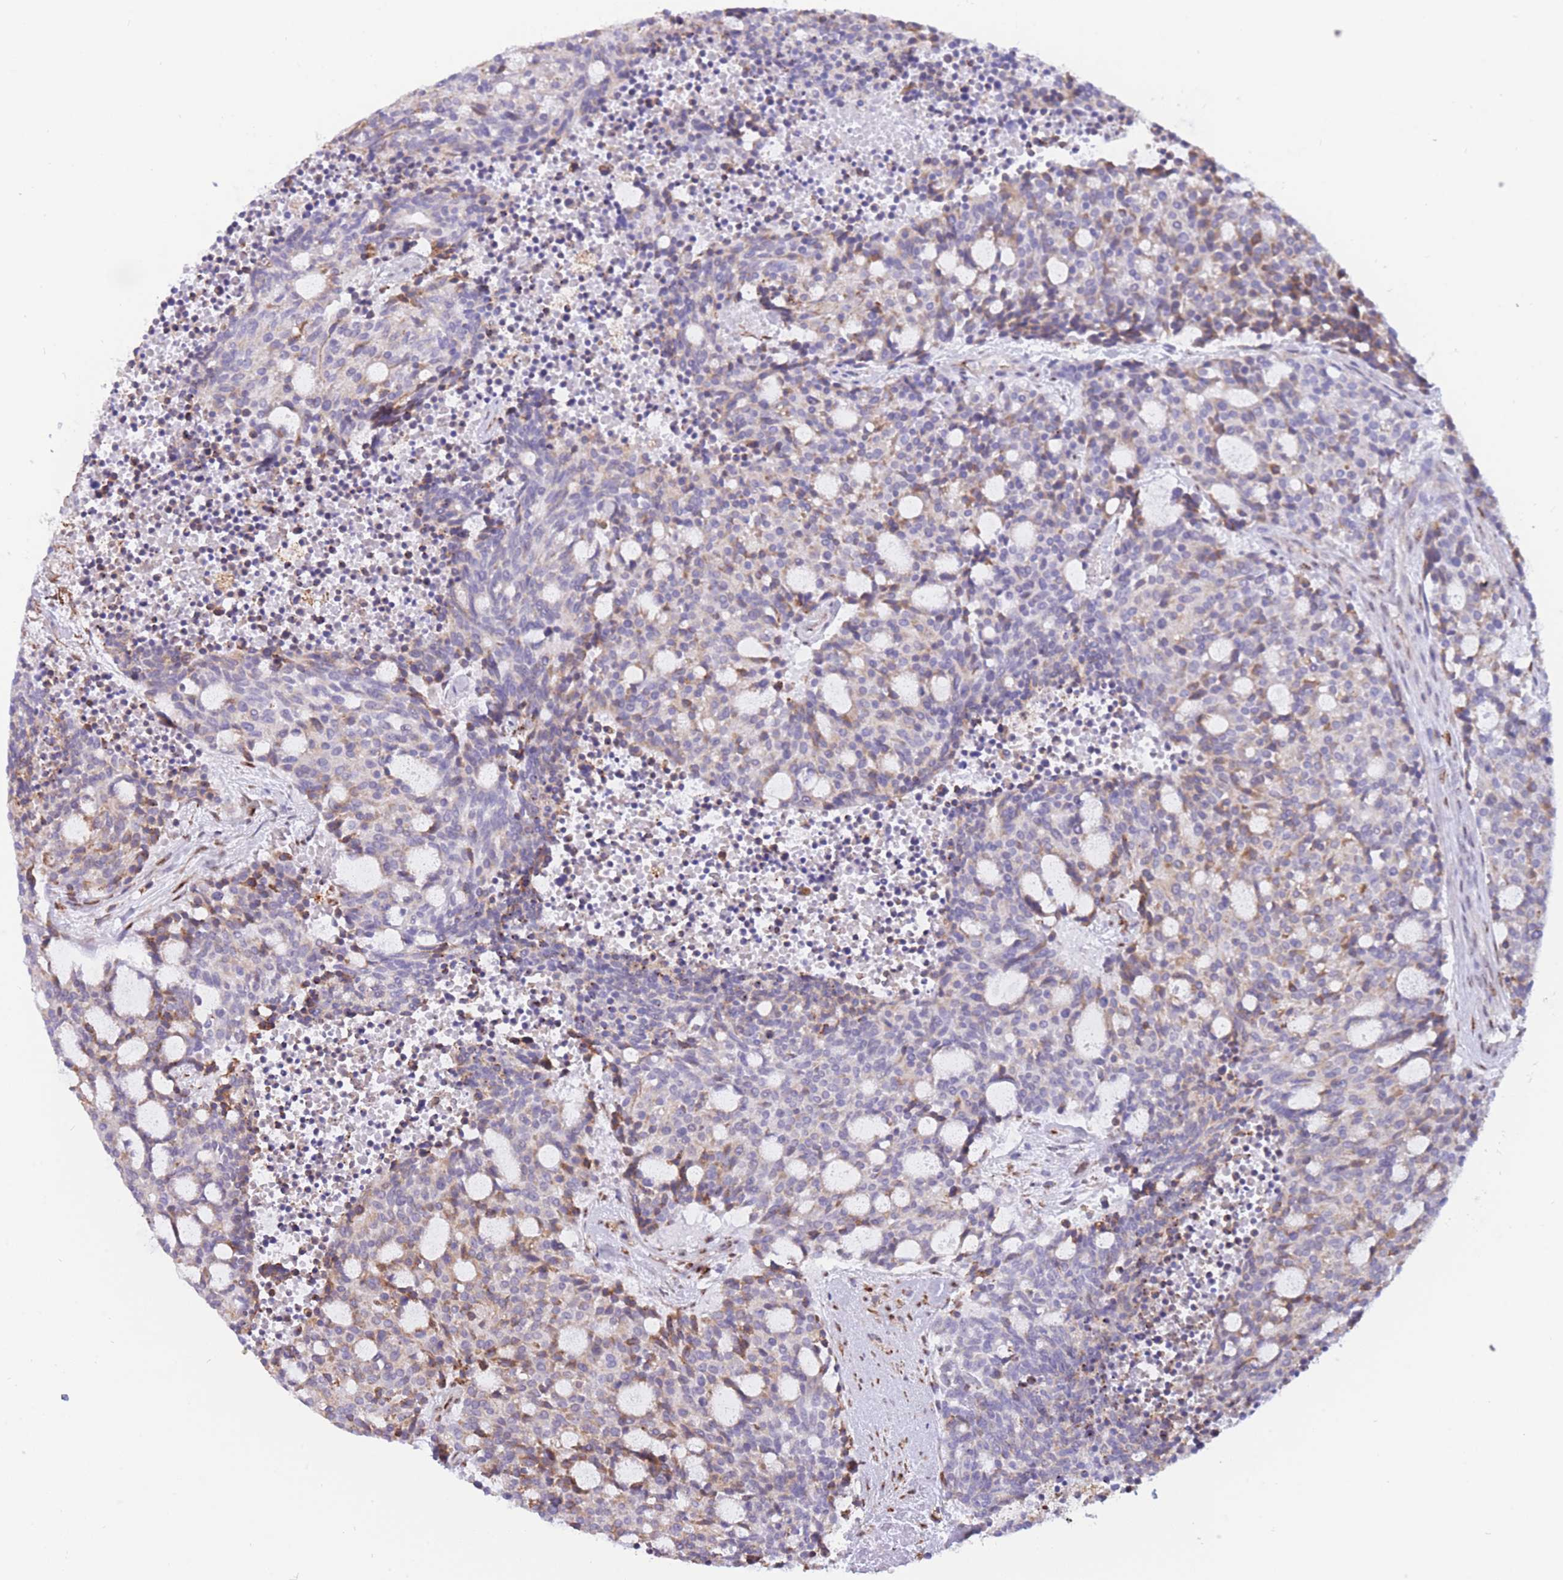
{"staining": {"intensity": "moderate", "quantity": "<25%", "location": "cytoplasmic/membranous"}, "tissue": "carcinoid", "cell_type": "Tumor cells", "image_type": "cancer", "snomed": [{"axis": "morphology", "description": "Carcinoid, malignant, NOS"}, {"axis": "topography", "description": "Pancreas"}], "caption": "The histopathology image exhibits a brown stain indicating the presence of a protein in the cytoplasmic/membranous of tumor cells in carcinoid.", "gene": "FAM153A", "patient": {"sex": "female", "age": 54}}